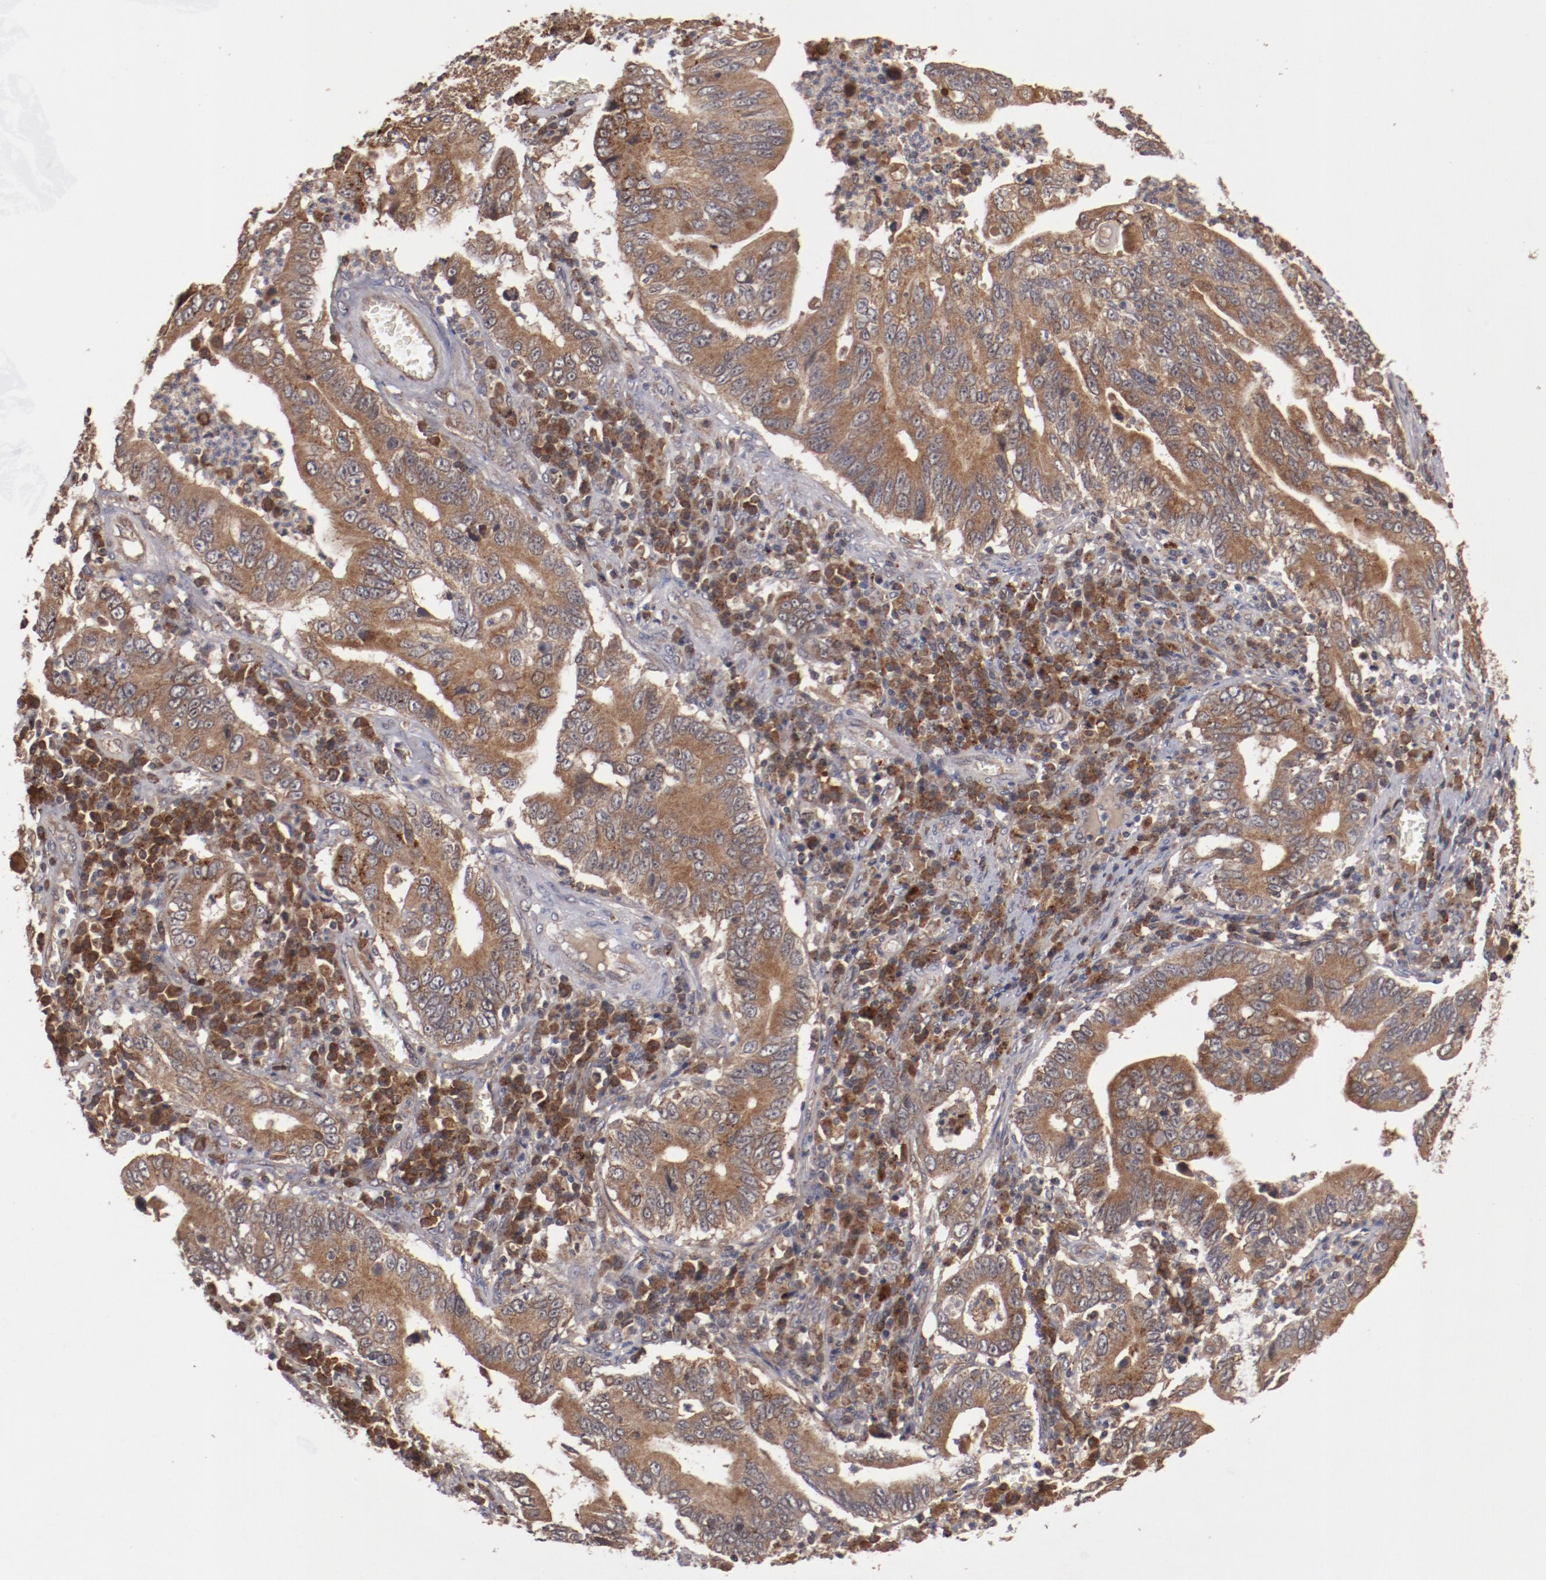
{"staining": {"intensity": "strong", "quantity": ">75%", "location": "cytoplasmic/membranous"}, "tissue": "stomach cancer", "cell_type": "Tumor cells", "image_type": "cancer", "snomed": [{"axis": "morphology", "description": "Adenocarcinoma, NOS"}, {"axis": "topography", "description": "Stomach, upper"}], "caption": "This is a photomicrograph of immunohistochemistry (IHC) staining of adenocarcinoma (stomach), which shows strong positivity in the cytoplasmic/membranous of tumor cells.", "gene": "TENM1", "patient": {"sex": "male", "age": 63}}